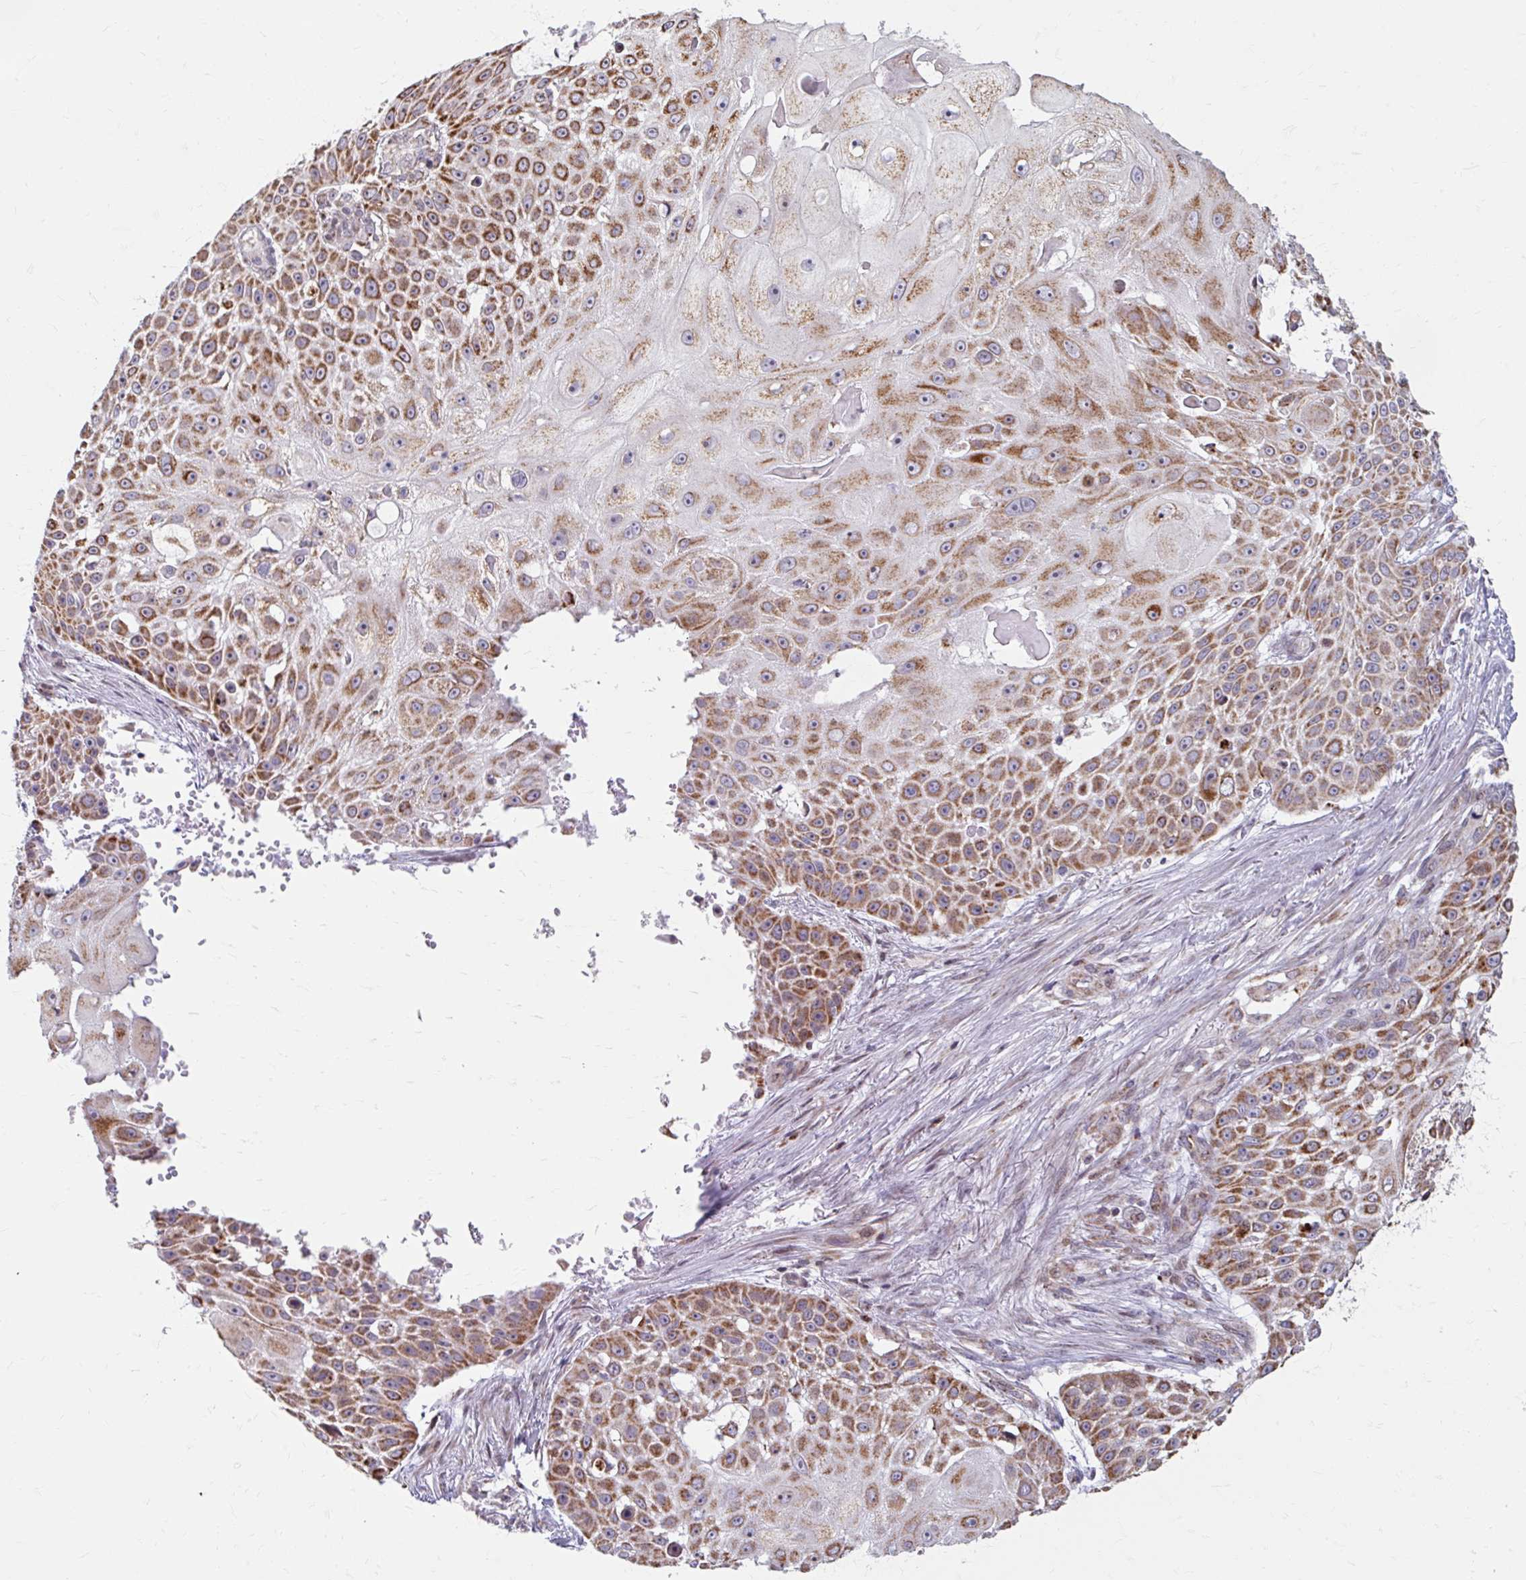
{"staining": {"intensity": "moderate", "quantity": ">75%", "location": "cytoplasmic/membranous"}, "tissue": "skin cancer", "cell_type": "Tumor cells", "image_type": "cancer", "snomed": [{"axis": "morphology", "description": "Squamous cell carcinoma, NOS"}, {"axis": "topography", "description": "Skin"}], "caption": "Immunohistochemical staining of squamous cell carcinoma (skin) demonstrates medium levels of moderate cytoplasmic/membranous expression in about >75% of tumor cells.", "gene": "BEAN1", "patient": {"sex": "female", "age": 86}}